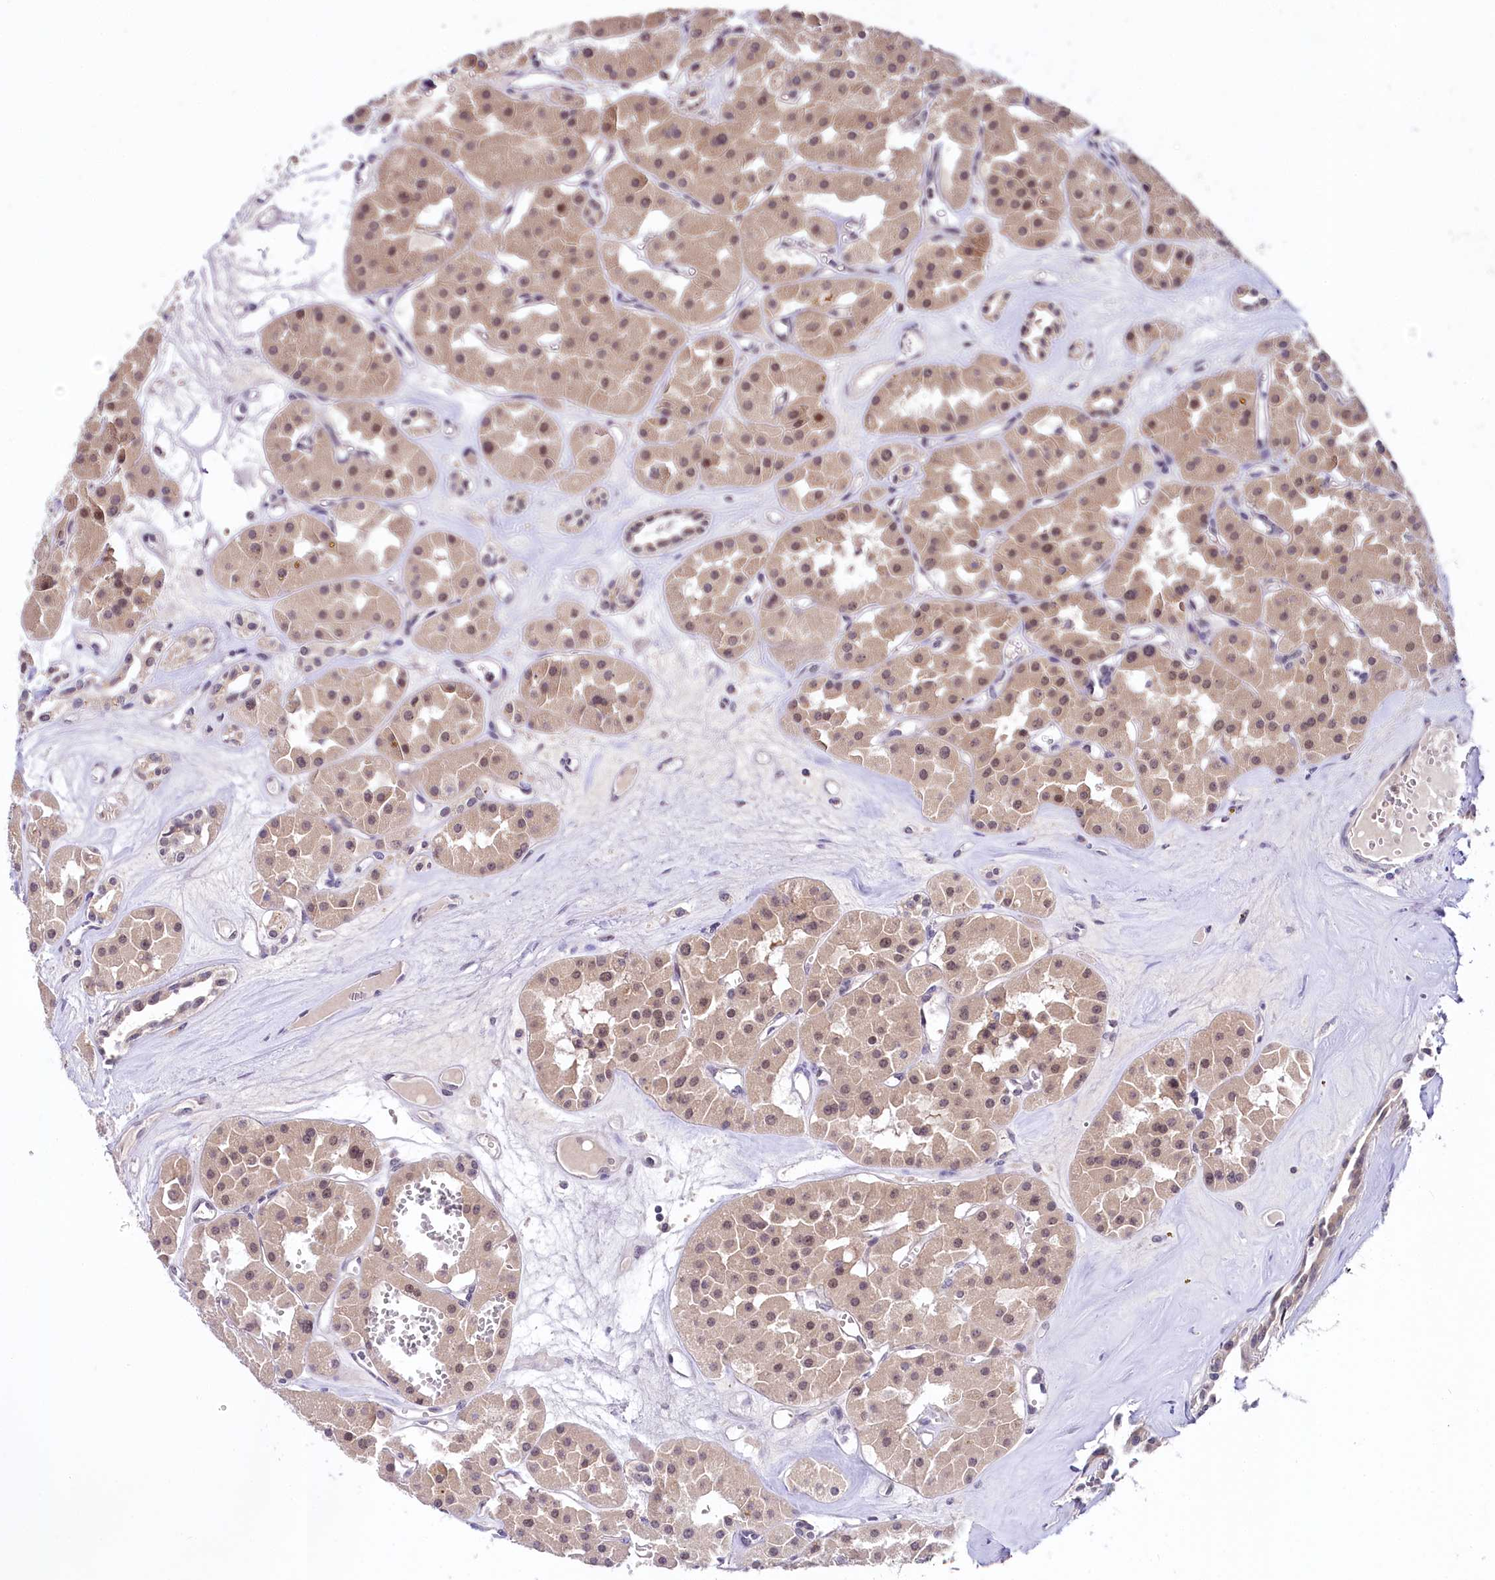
{"staining": {"intensity": "moderate", "quantity": ">75%", "location": "nuclear"}, "tissue": "renal cancer", "cell_type": "Tumor cells", "image_type": "cancer", "snomed": [{"axis": "morphology", "description": "Carcinoma, NOS"}, {"axis": "topography", "description": "Kidney"}], "caption": "Immunohistochemical staining of human renal carcinoma displays medium levels of moderate nuclear staining in approximately >75% of tumor cells. The staining was performed using DAB (3,3'-diaminobenzidine) to visualize the protein expression in brown, while the nuclei were stained in blue with hematoxylin (Magnification: 20x).", "gene": "UBE3A", "patient": {"sex": "female", "age": 75}}